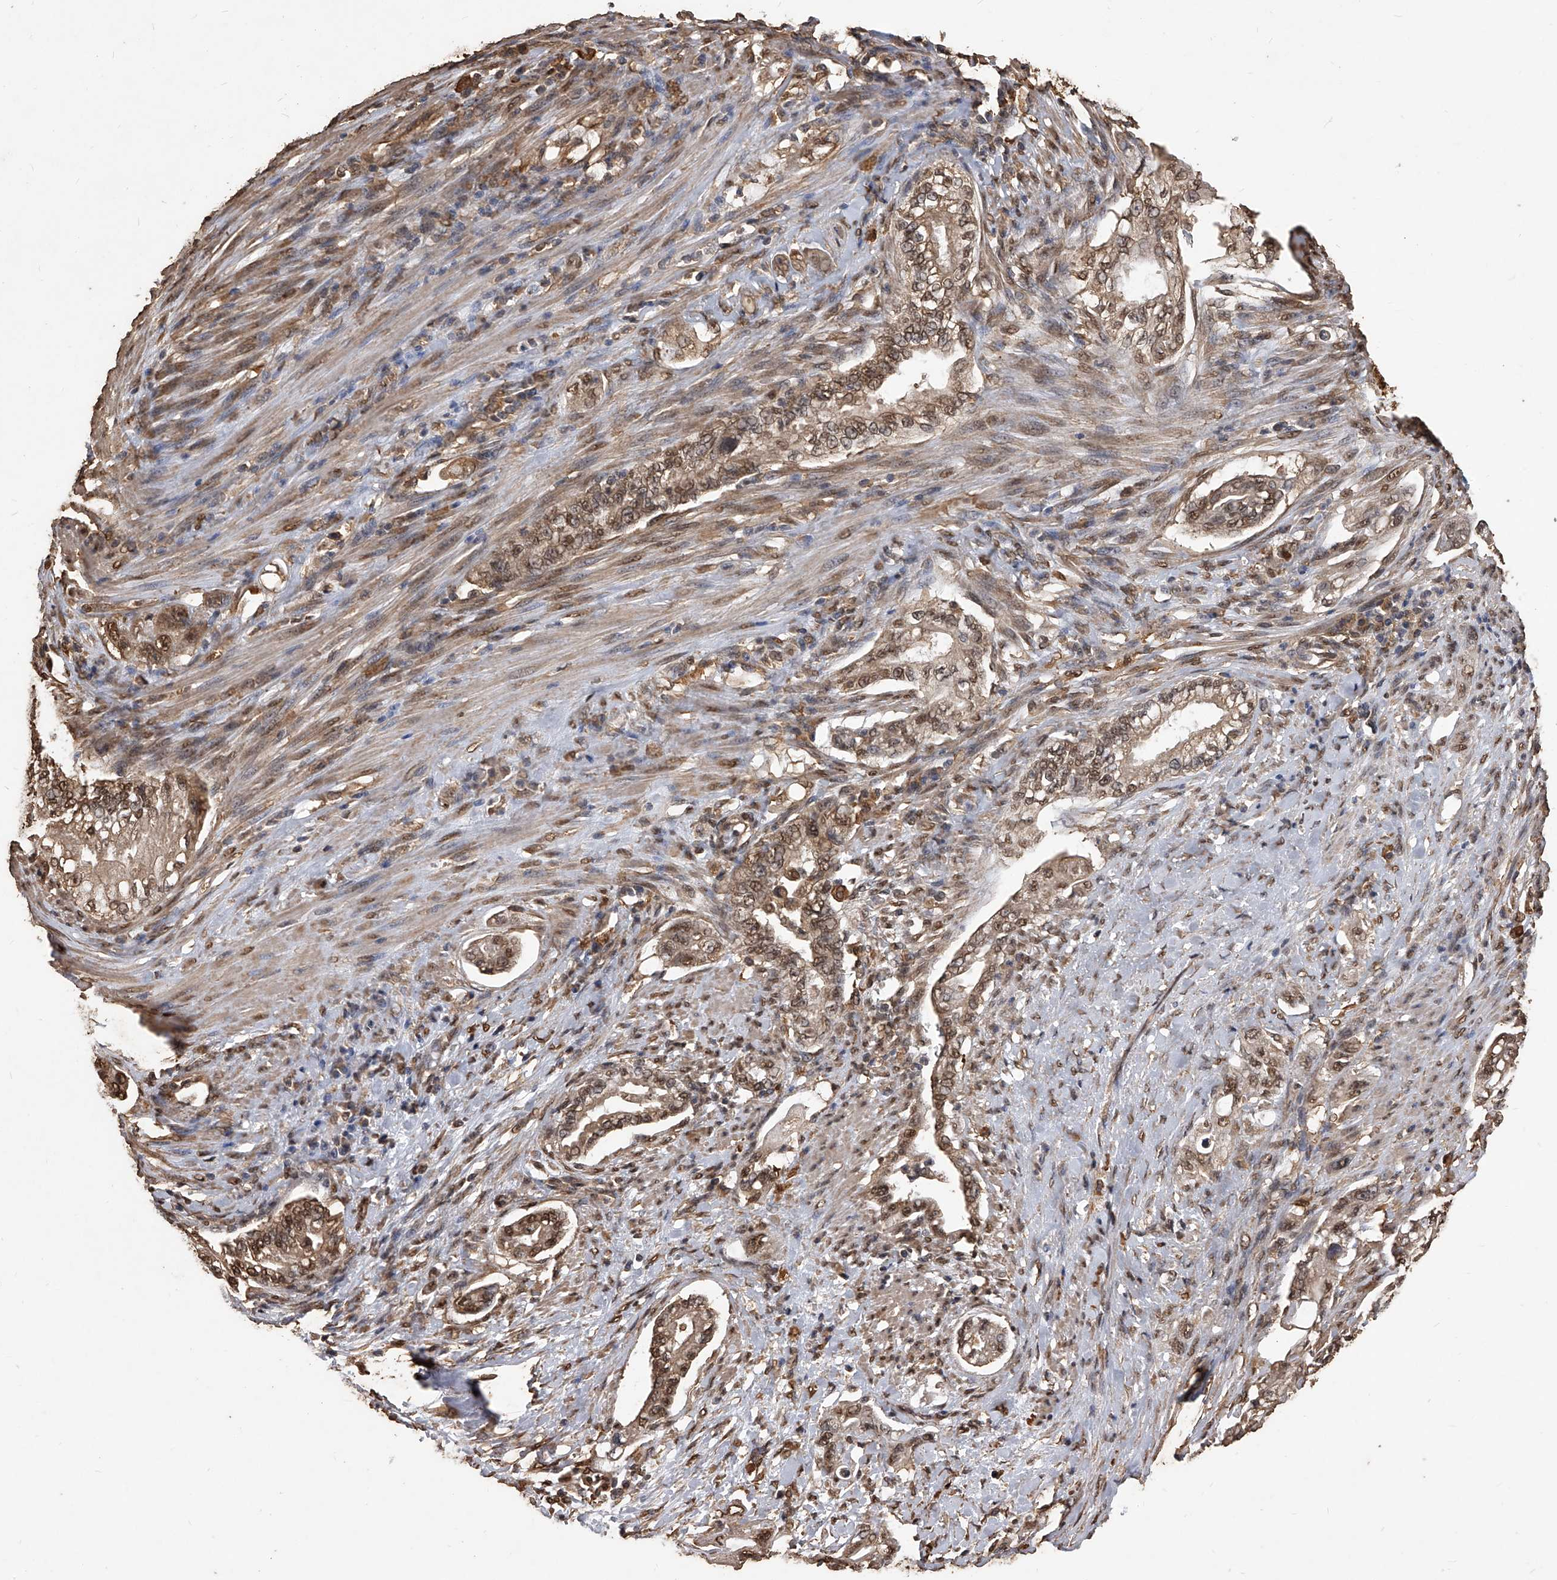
{"staining": {"intensity": "moderate", "quantity": ">75%", "location": "cytoplasmic/membranous,nuclear"}, "tissue": "pancreatic cancer", "cell_type": "Tumor cells", "image_type": "cancer", "snomed": [{"axis": "morphology", "description": "Normal tissue, NOS"}, {"axis": "topography", "description": "Pancreas"}], "caption": "A brown stain labels moderate cytoplasmic/membranous and nuclear expression of a protein in pancreatic cancer tumor cells.", "gene": "FBXL4", "patient": {"sex": "male", "age": 42}}